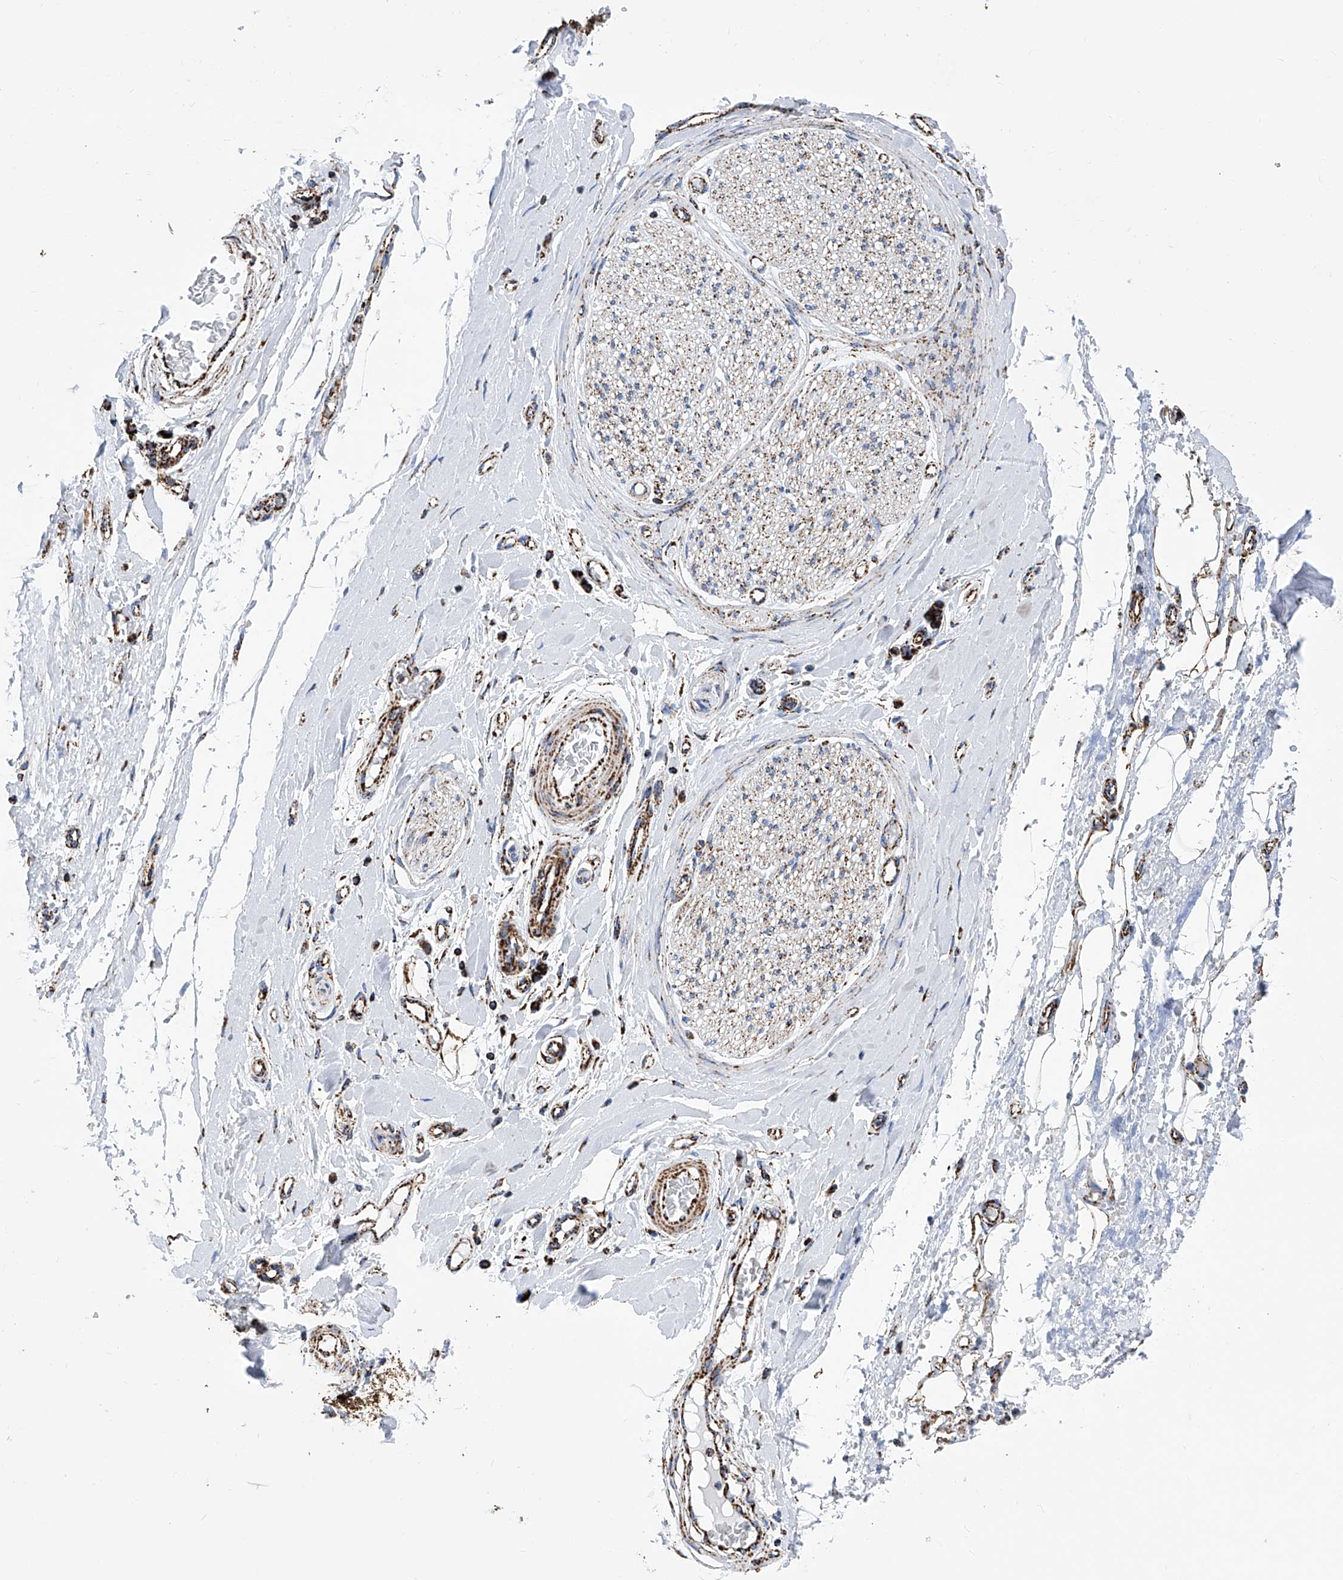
{"staining": {"intensity": "weak", "quantity": "25%-75%", "location": "cytoplasmic/membranous"}, "tissue": "adipose tissue", "cell_type": "Adipocytes", "image_type": "normal", "snomed": [{"axis": "morphology", "description": "Normal tissue, NOS"}, {"axis": "morphology", "description": "Adenocarcinoma, NOS"}, {"axis": "topography", "description": "Esophagus"}, {"axis": "topography", "description": "Stomach, upper"}, {"axis": "topography", "description": "Peripheral nerve tissue"}], "caption": "Immunohistochemistry (DAB) staining of normal adipose tissue demonstrates weak cytoplasmic/membranous protein positivity in about 25%-75% of adipocytes.", "gene": "ATP5PF", "patient": {"sex": "male", "age": 62}}